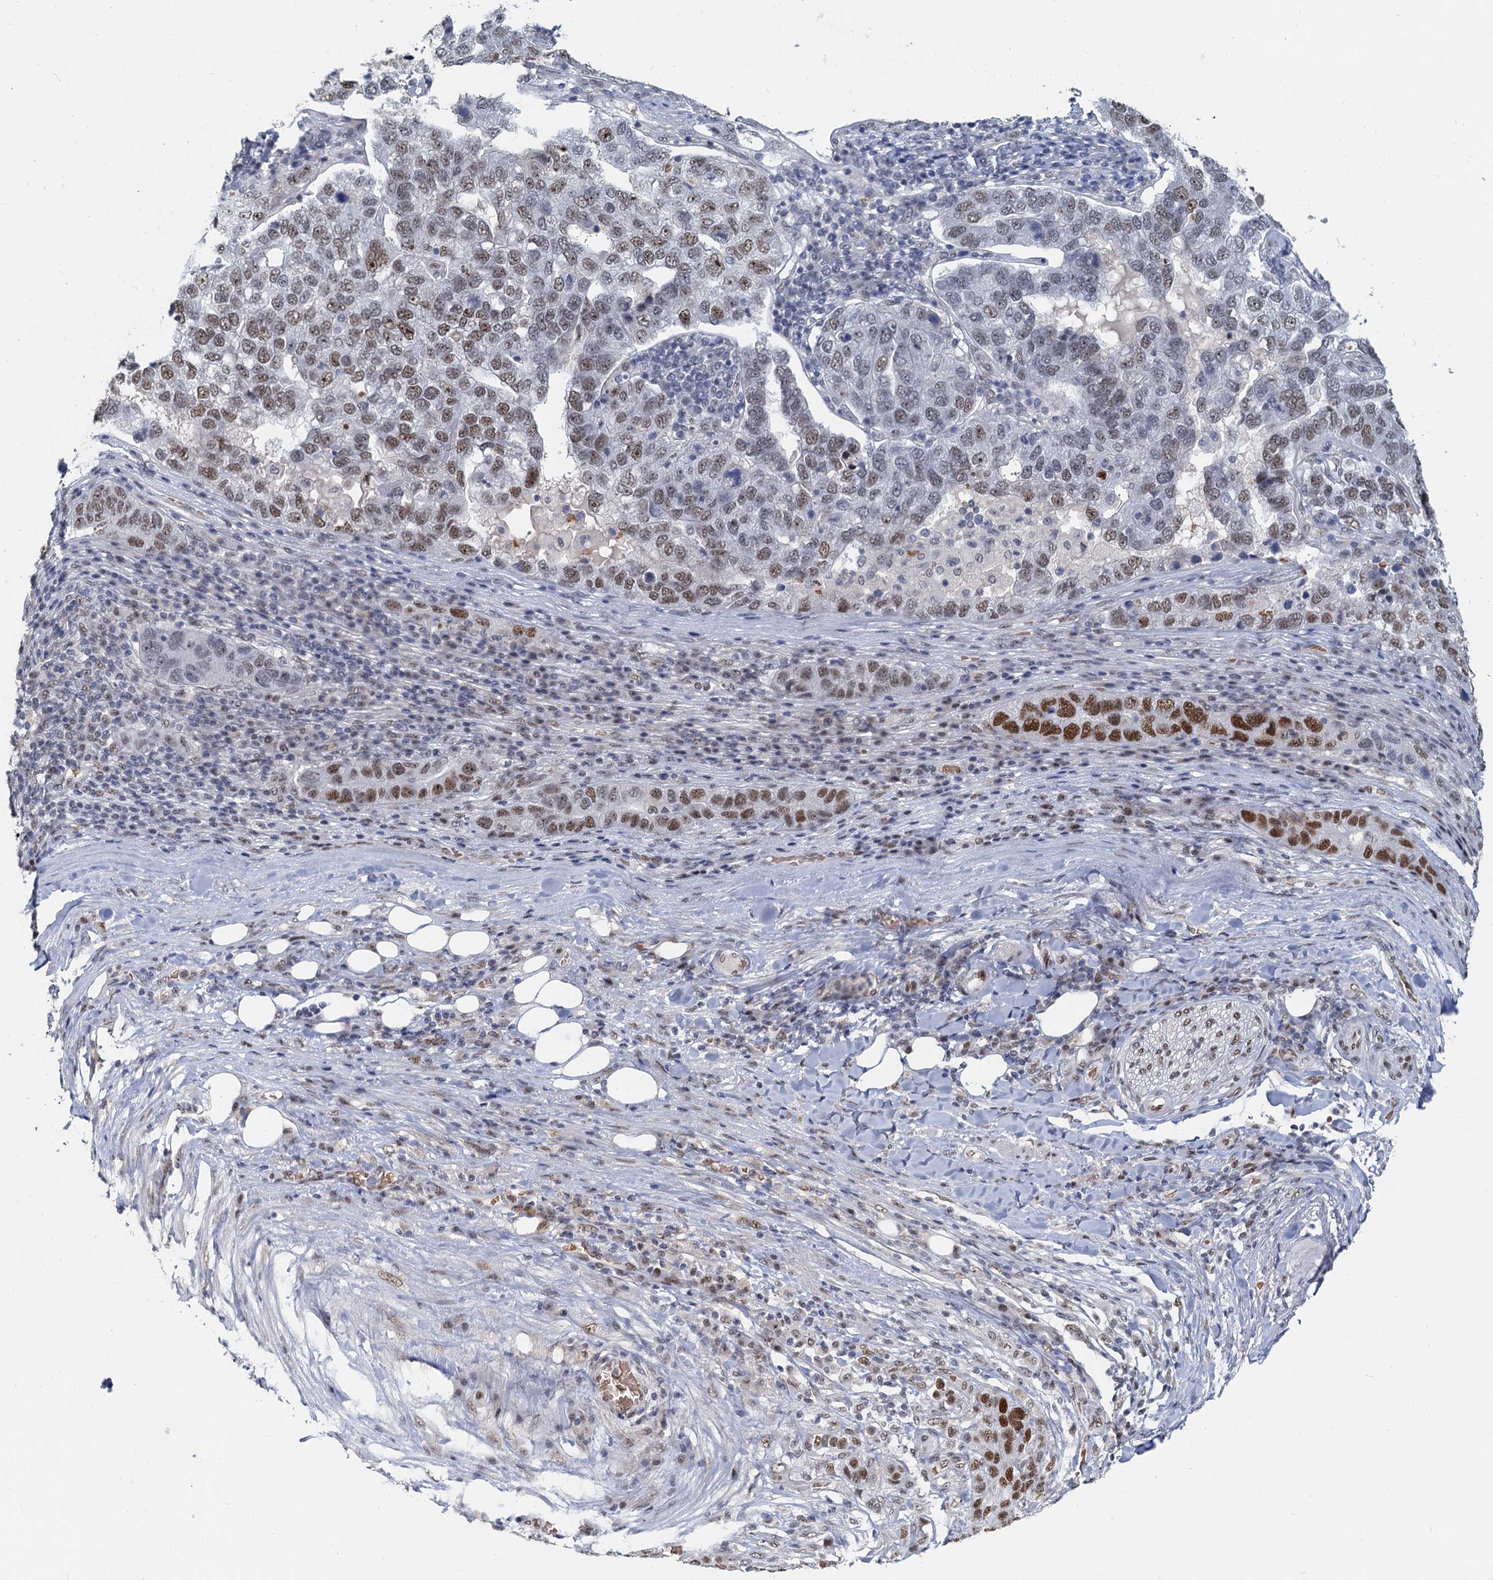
{"staining": {"intensity": "strong", "quantity": ">75%", "location": "nuclear"}, "tissue": "pancreatic cancer", "cell_type": "Tumor cells", "image_type": "cancer", "snomed": [{"axis": "morphology", "description": "Adenocarcinoma, NOS"}, {"axis": "topography", "description": "Pancreas"}], "caption": "Human pancreatic cancer (adenocarcinoma) stained with a protein marker reveals strong staining in tumor cells.", "gene": "RPRD1A", "patient": {"sex": "female", "age": 61}}